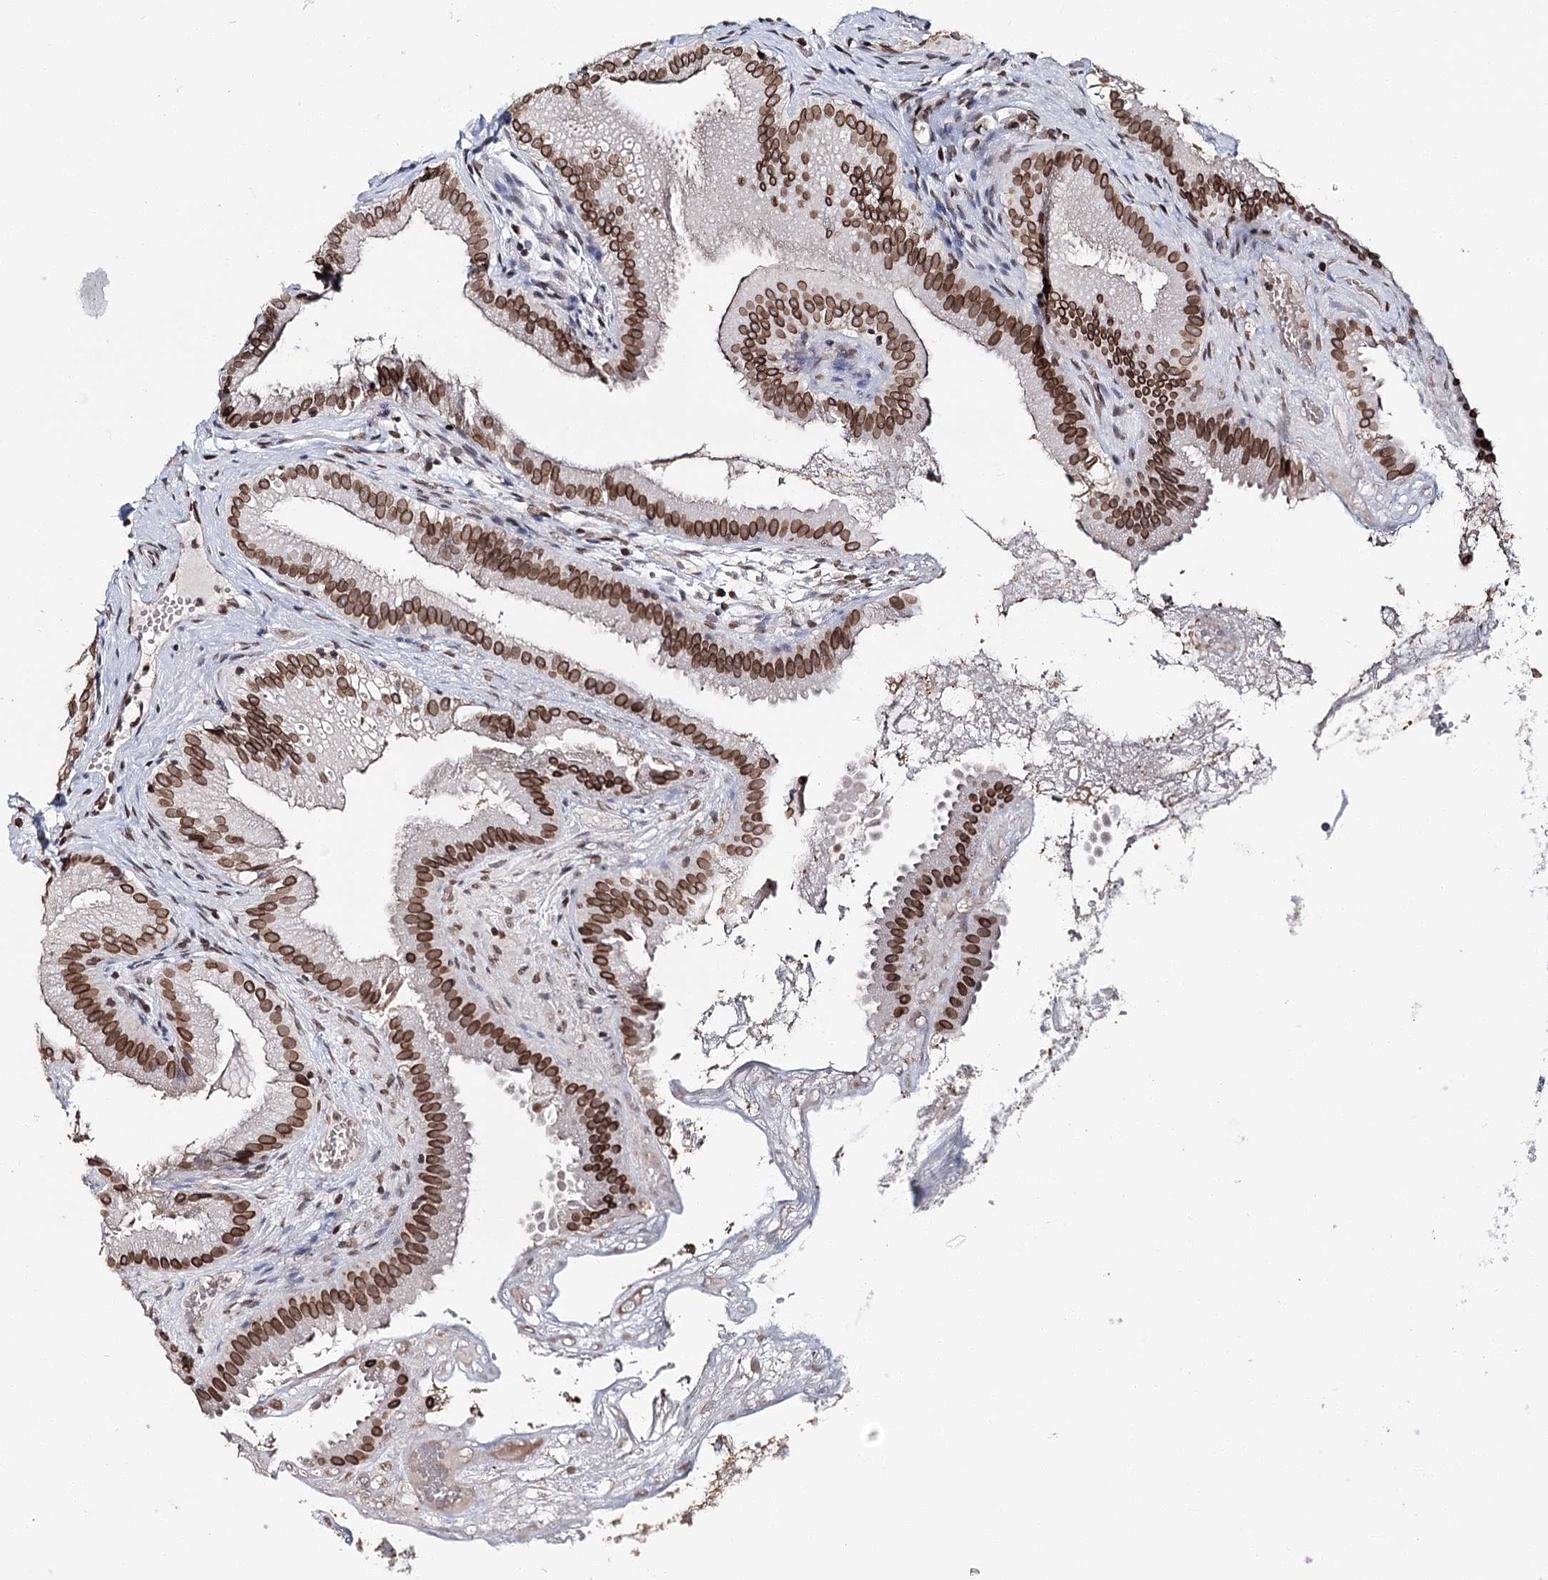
{"staining": {"intensity": "strong", "quantity": ">75%", "location": "cytoplasmic/membranous,nuclear"}, "tissue": "gallbladder", "cell_type": "Glandular cells", "image_type": "normal", "snomed": [{"axis": "morphology", "description": "Normal tissue, NOS"}, {"axis": "topography", "description": "Gallbladder"}], "caption": "Protein expression by IHC reveals strong cytoplasmic/membranous,nuclear expression in approximately >75% of glandular cells in benign gallbladder.", "gene": "KIAA0930", "patient": {"sex": "female", "age": 30}}